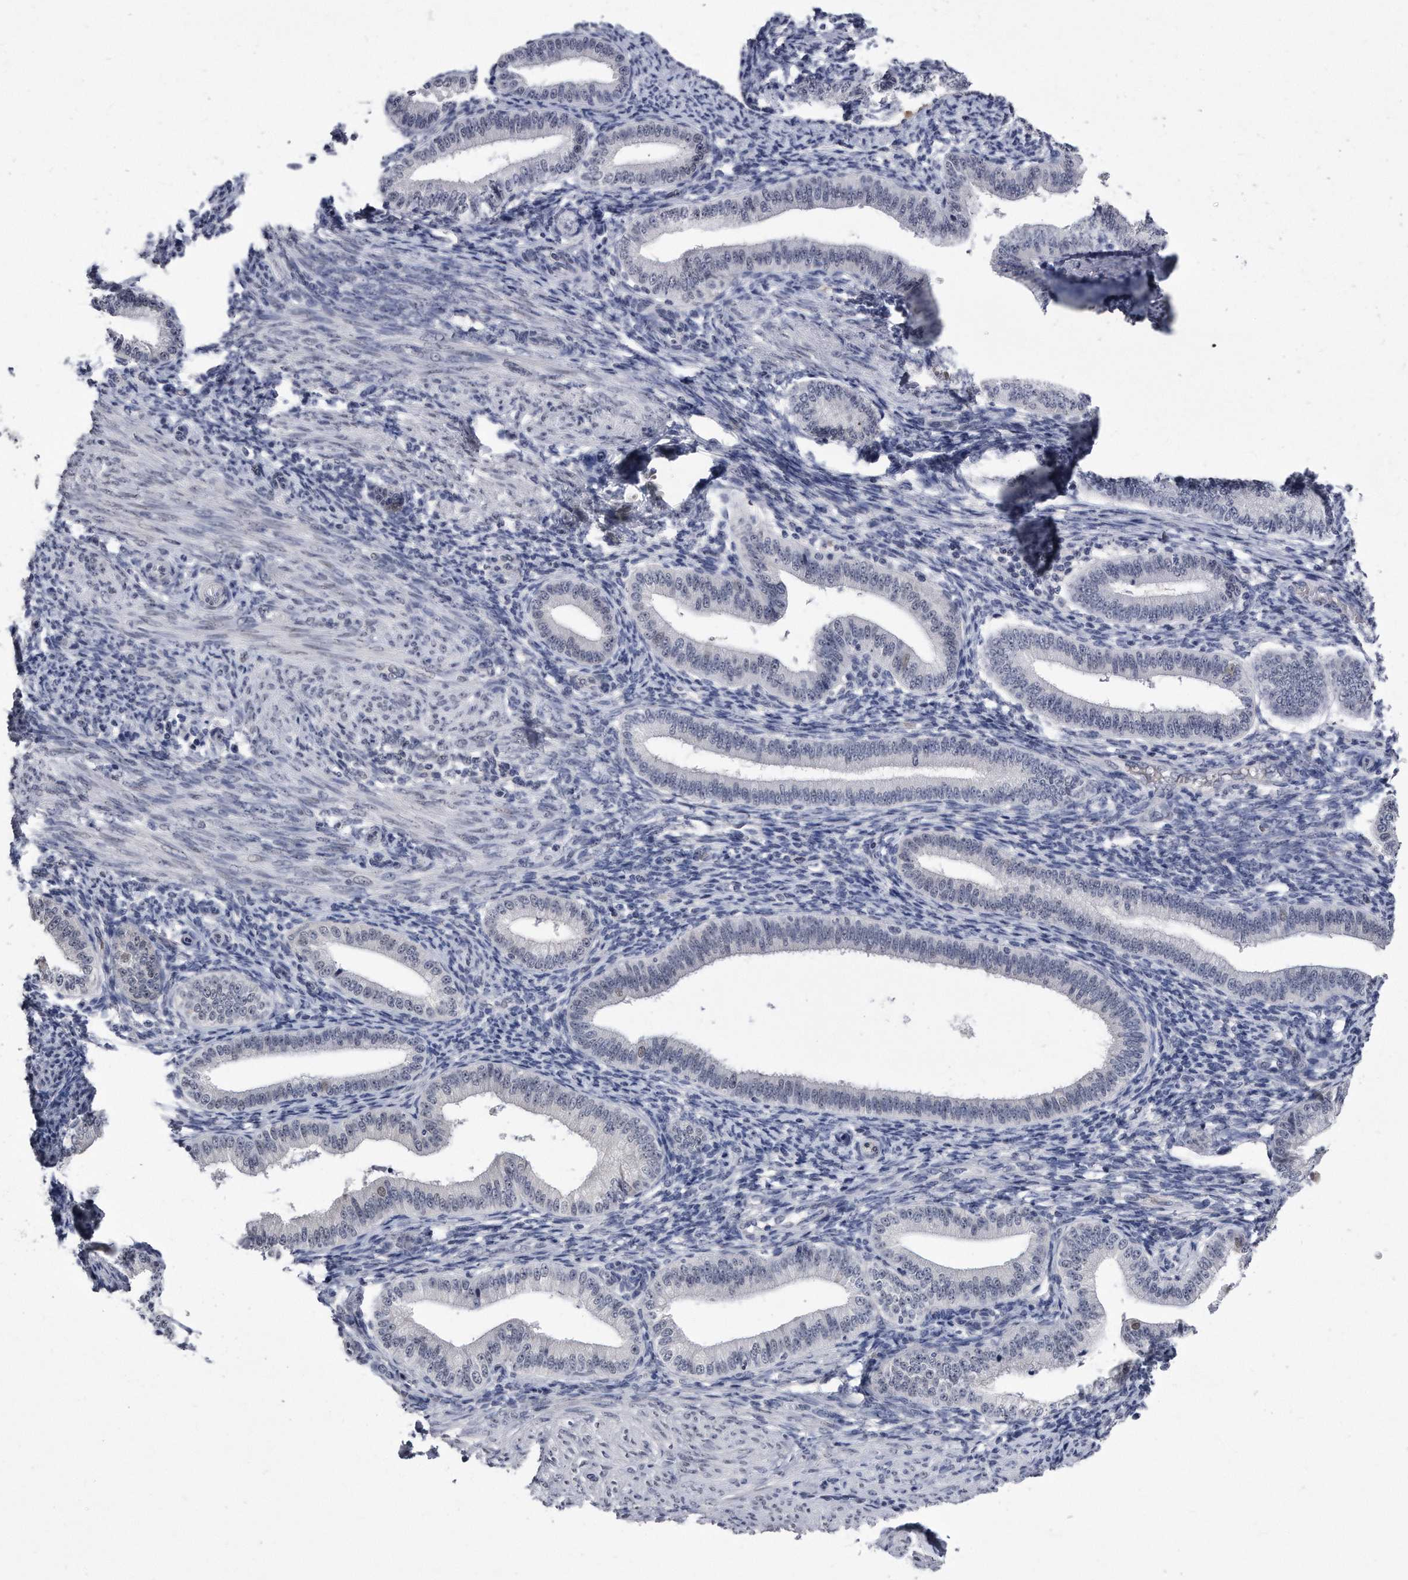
{"staining": {"intensity": "negative", "quantity": "none", "location": "none"}, "tissue": "endometrium", "cell_type": "Cells in endometrial stroma", "image_type": "normal", "snomed": [{"axis": "morphology", "description": "Normal tissue, NOS"}, {"axis": "topography", "description": "Endometrium"}], "caption": "Immunohistochemistry (IHC) of normal human endometrium displays no positivity in cells in endometrial stroma.", "gene": "KCTD8", "patient": {"sex": "female", "age": 39}}